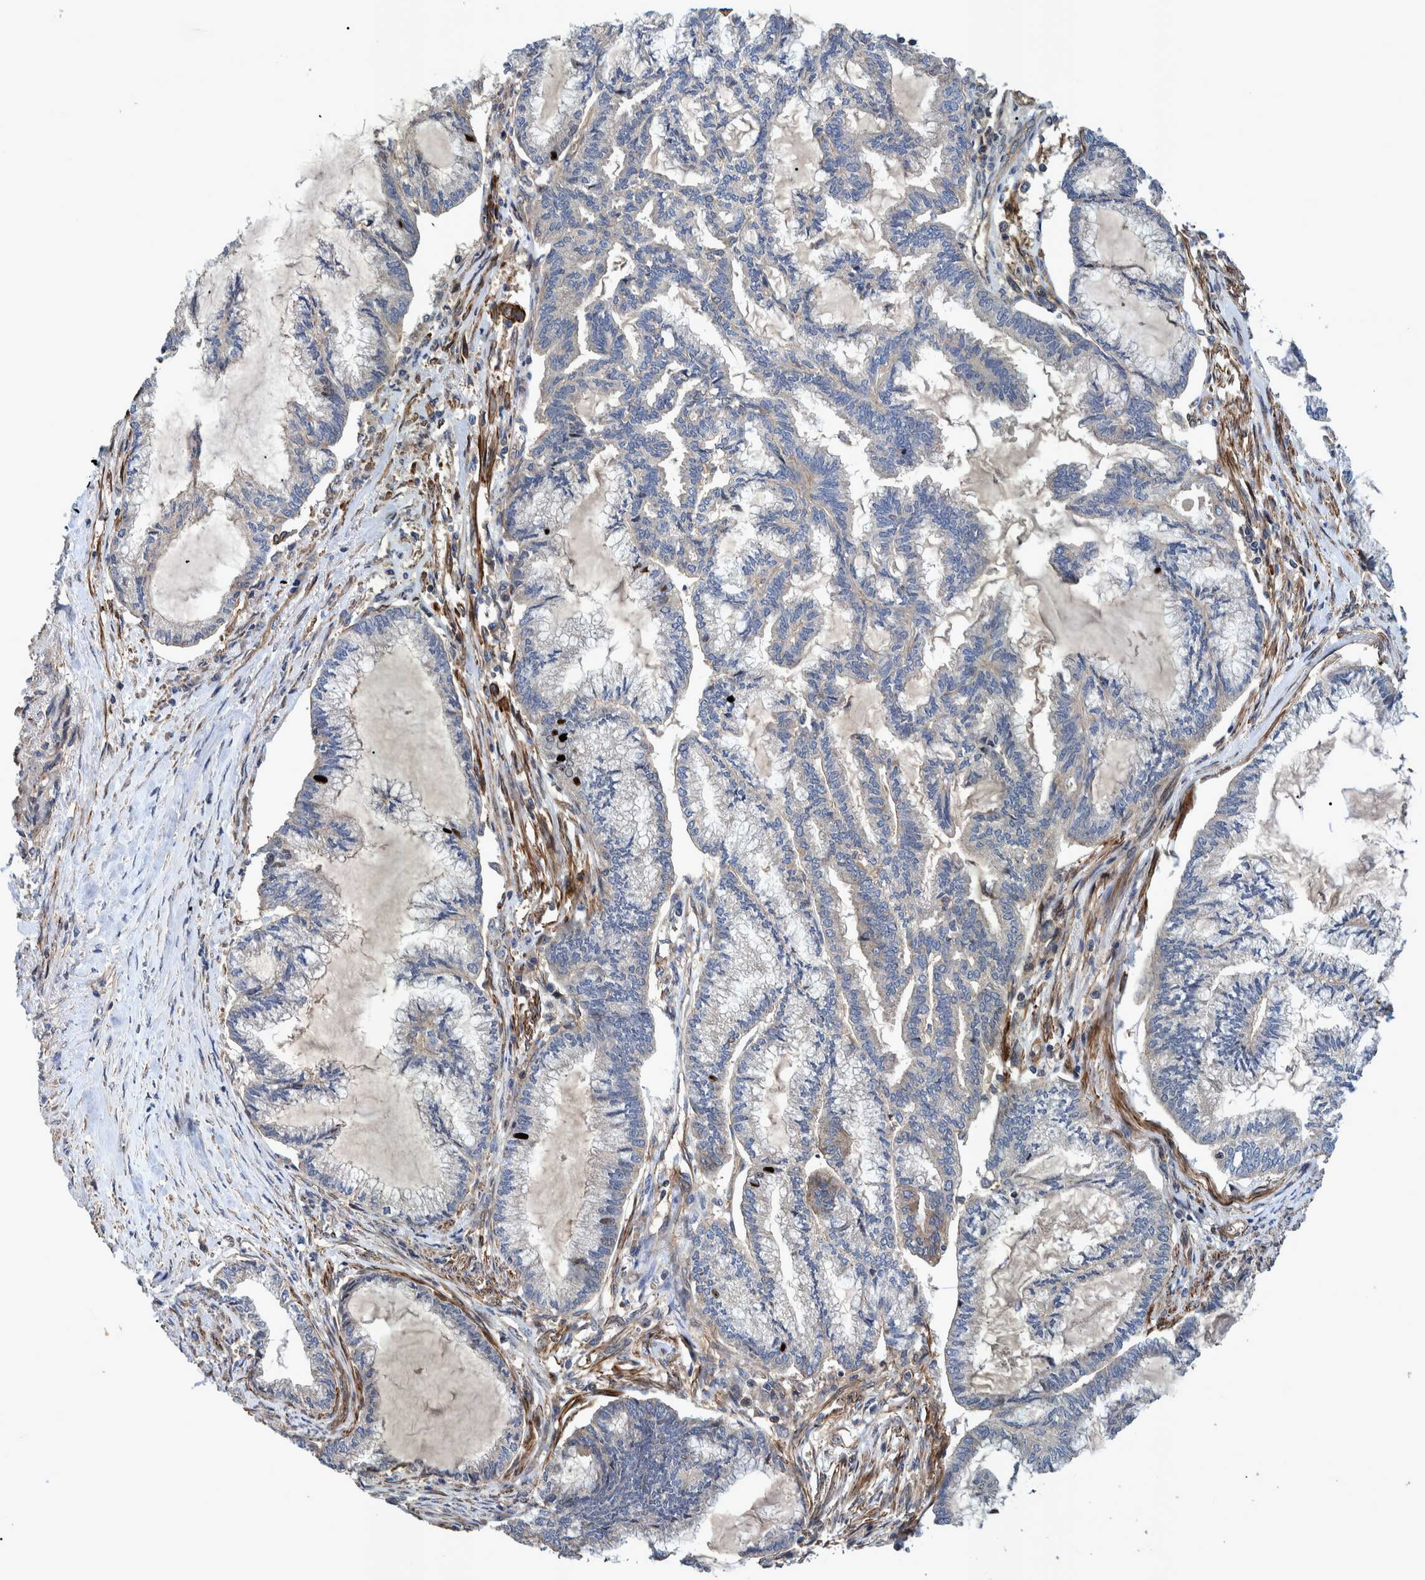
{"staining": {"intensity": "weak", "quantity": "<25%", "location": "cytoplasmic/membranous"}, "tissue": "endometrial cancer", "cell_type": "Tumor cells", "image_type": "cancer", "snomed": [{"axis": "morphology", "description": "Adenocarcinoma, NOS"}, {"axis": "topography", "description": "Endometrium"}], "caption": "A high-resolution histopathology image shows immunohistochemistry (IHC) staining of endometrial cancer (adenocarcinoma), which demonstrates no significant staining in tumor cells.", "gene": "GRPEL2", "patient": {"sex": "female", "age": 86}}